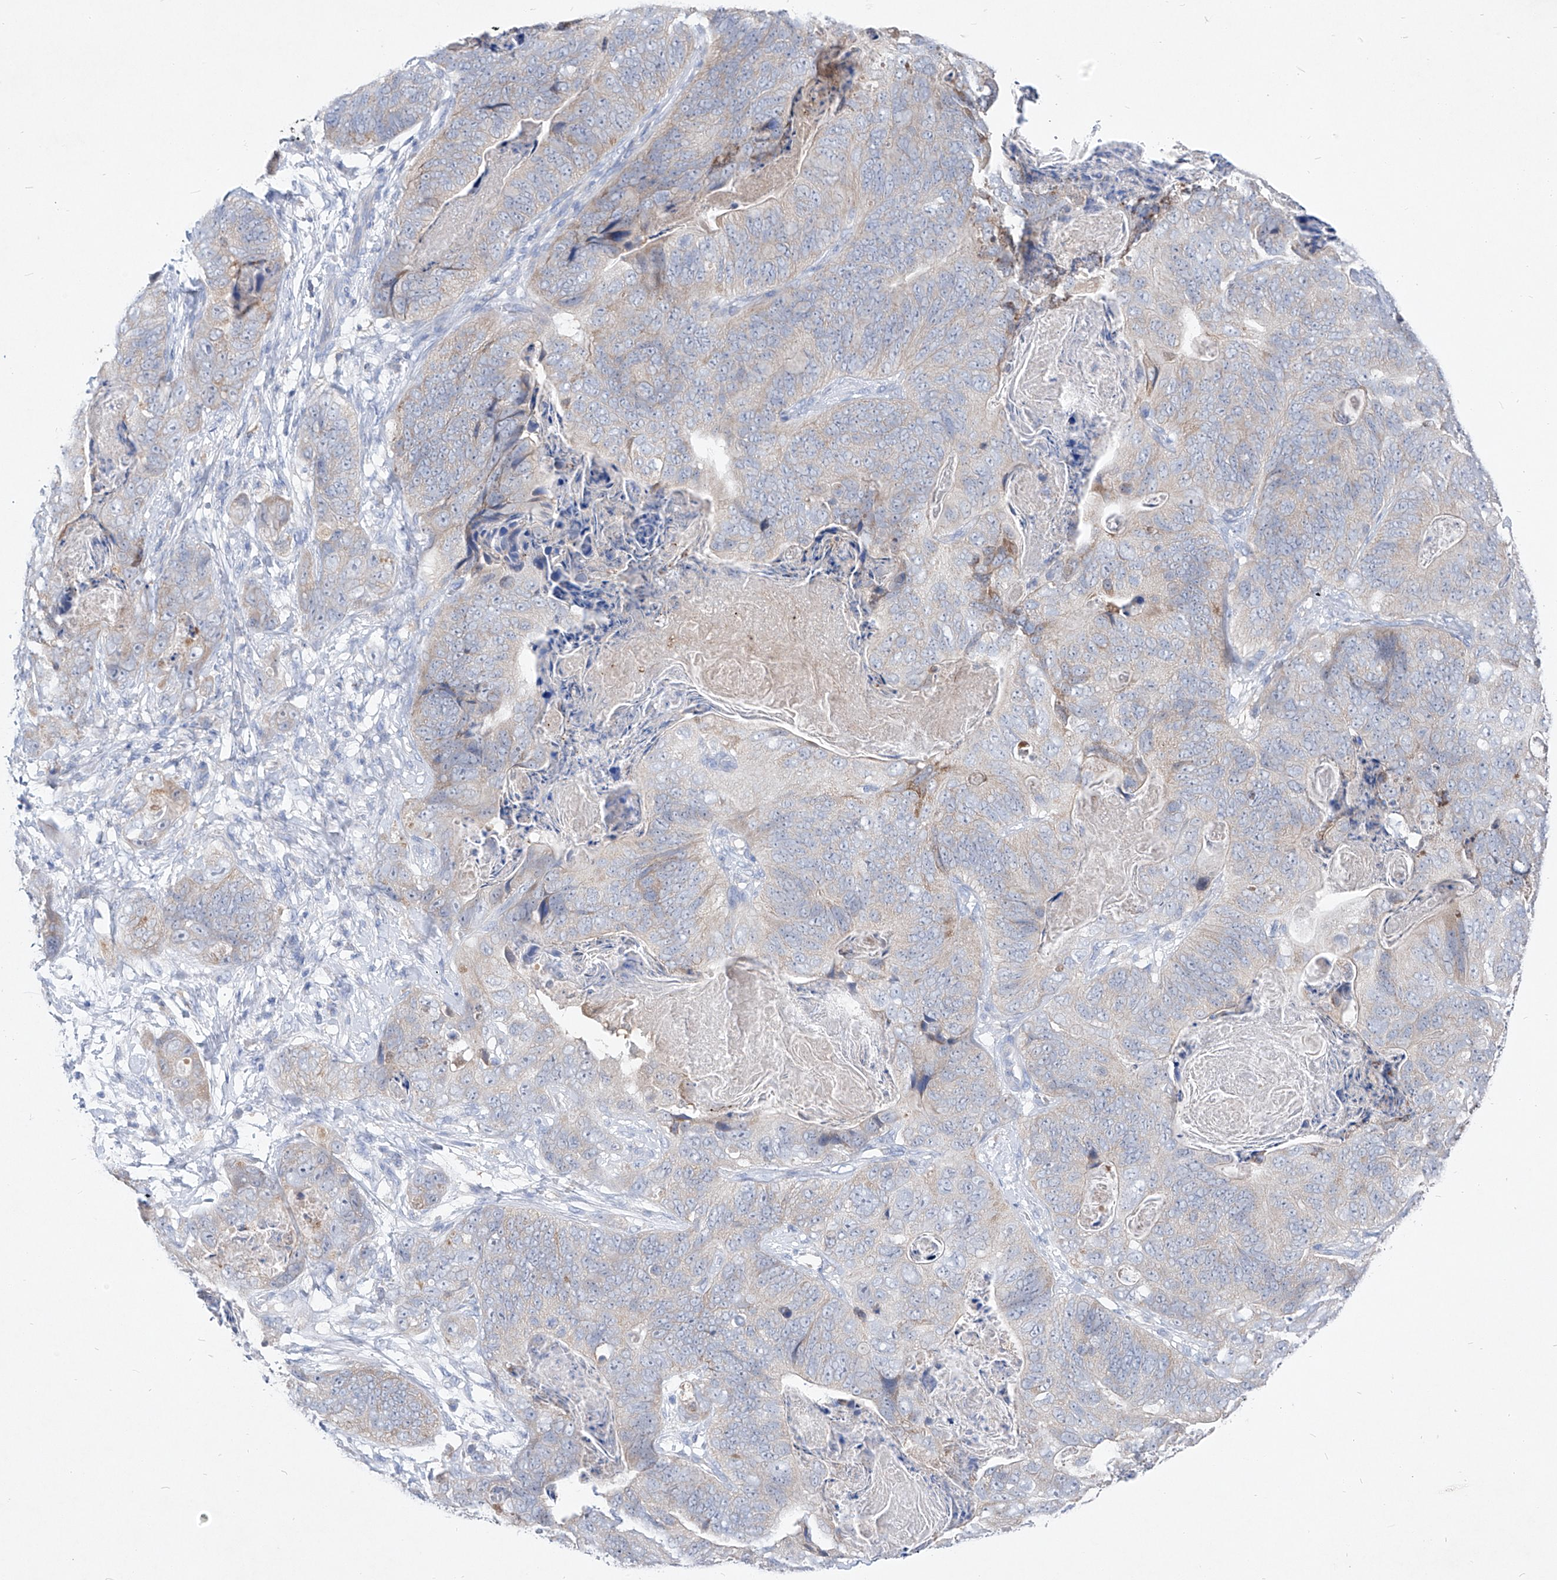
{"staining": {"intensity": "negative", "quantity": "none", "location": "none"}, "tissue": "stomach cancer", "cell_type": "Tumor cells", "image_type": "cancer", "snomed": [{"axis": "morphology", "description": "Normal tissue, NOS"}, {"axis": "morphology", "description": "Adenocarcinoma, NOS"}, {"axis": "topography", "description": "Stomach"}], "caption": "This histopathology image is of stomach cancer (adenocarcinoma) stained with immunohistochemistry (IHC) to label a protein in brown with the nuclei are counter-stained blue. There is no expression in tumor cells.", "gene": "UFL1", "patient": {"sex": "female", "age": 89}}